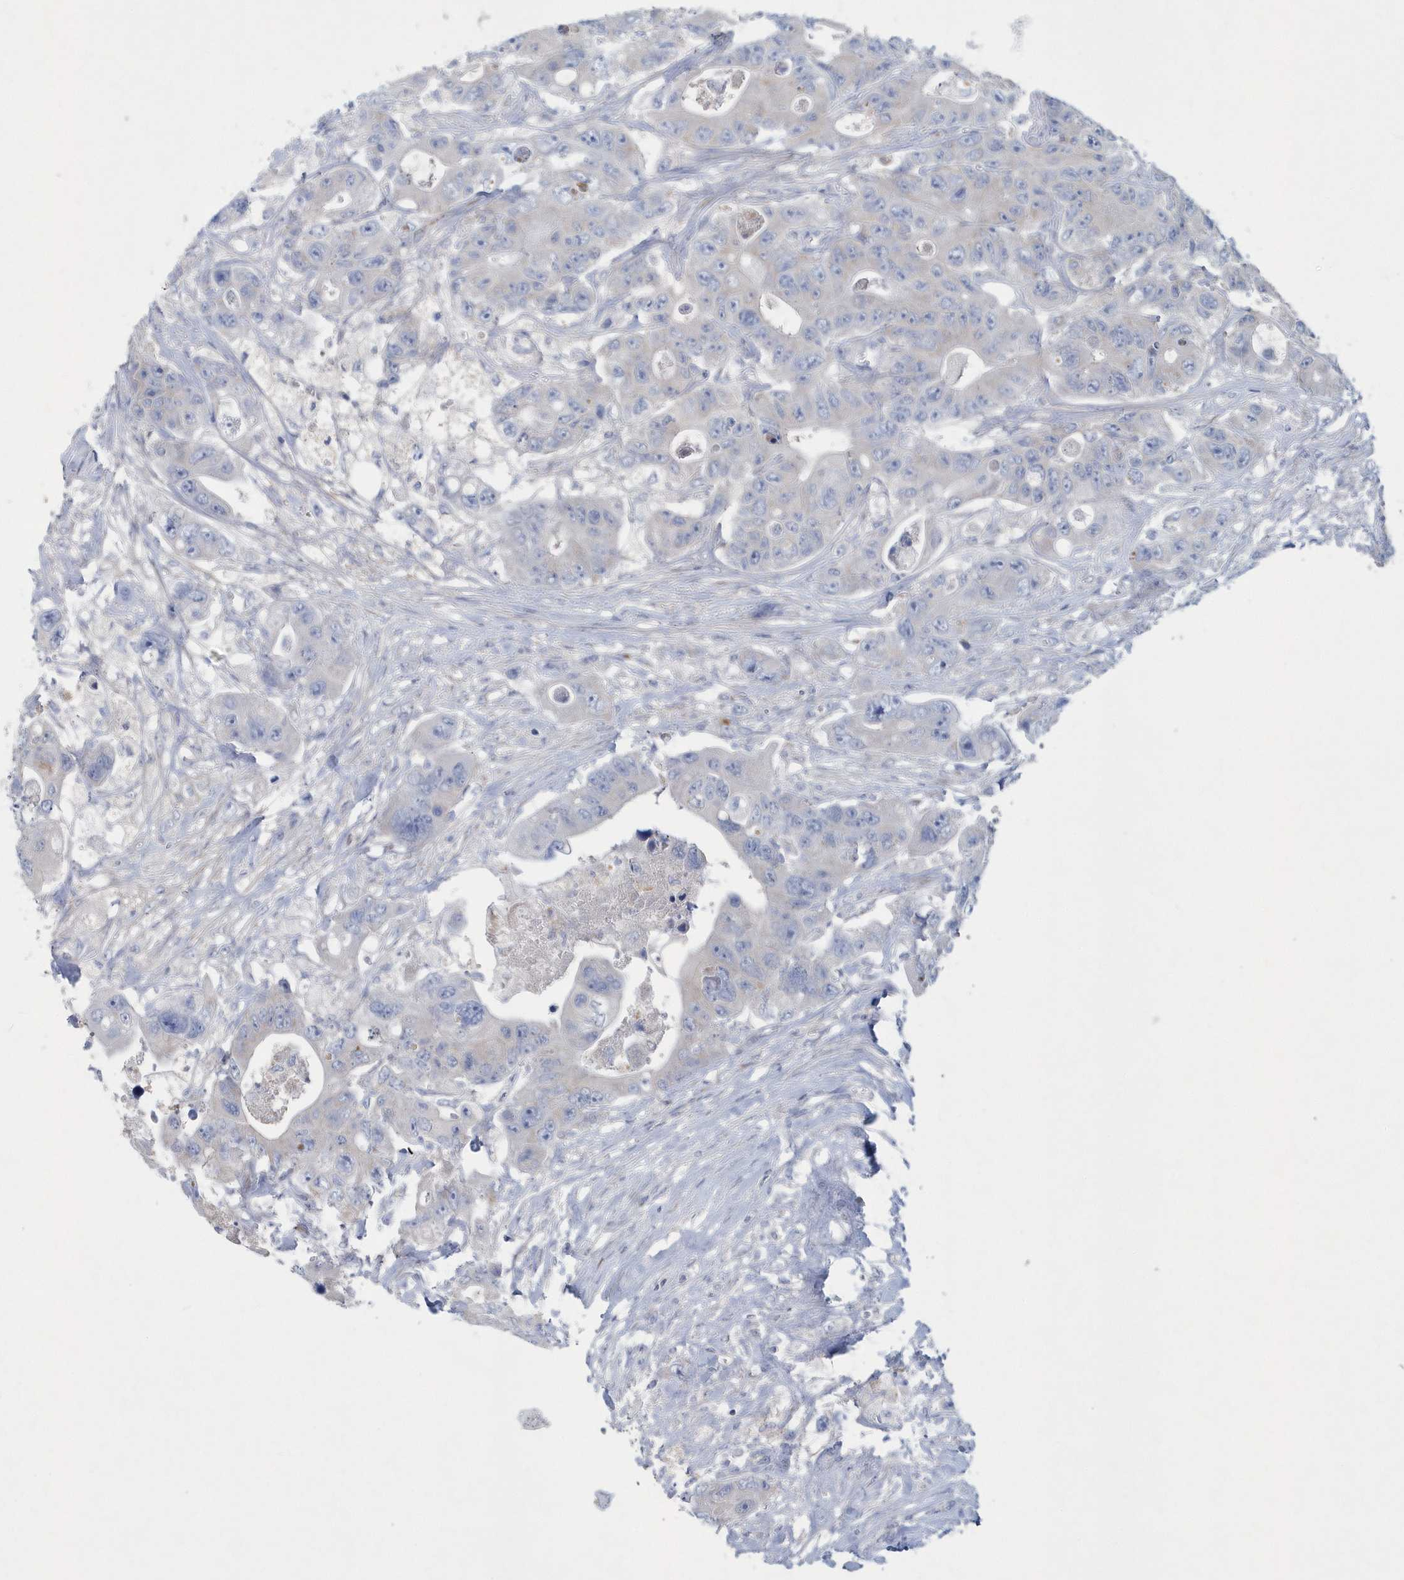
{"staining": {"intensity": "negative", "quantity": "none", "location": "none"}, "tissue": "colorectal cancer", "cell_type": "Tumor cells", "image_type": "cancer", "snomed": [{"axis": "morphology", "description": "Adenocarcinoma, NOS"}, {"axis": "topography", "description": "Colon"}], "caption": "Colorectal adenocarcinoma was stained to show a protein in brown. There is no significant expression in tumor cells.", "gene": "SPATA18", "patient": {"sex": "female", "age": 46}}